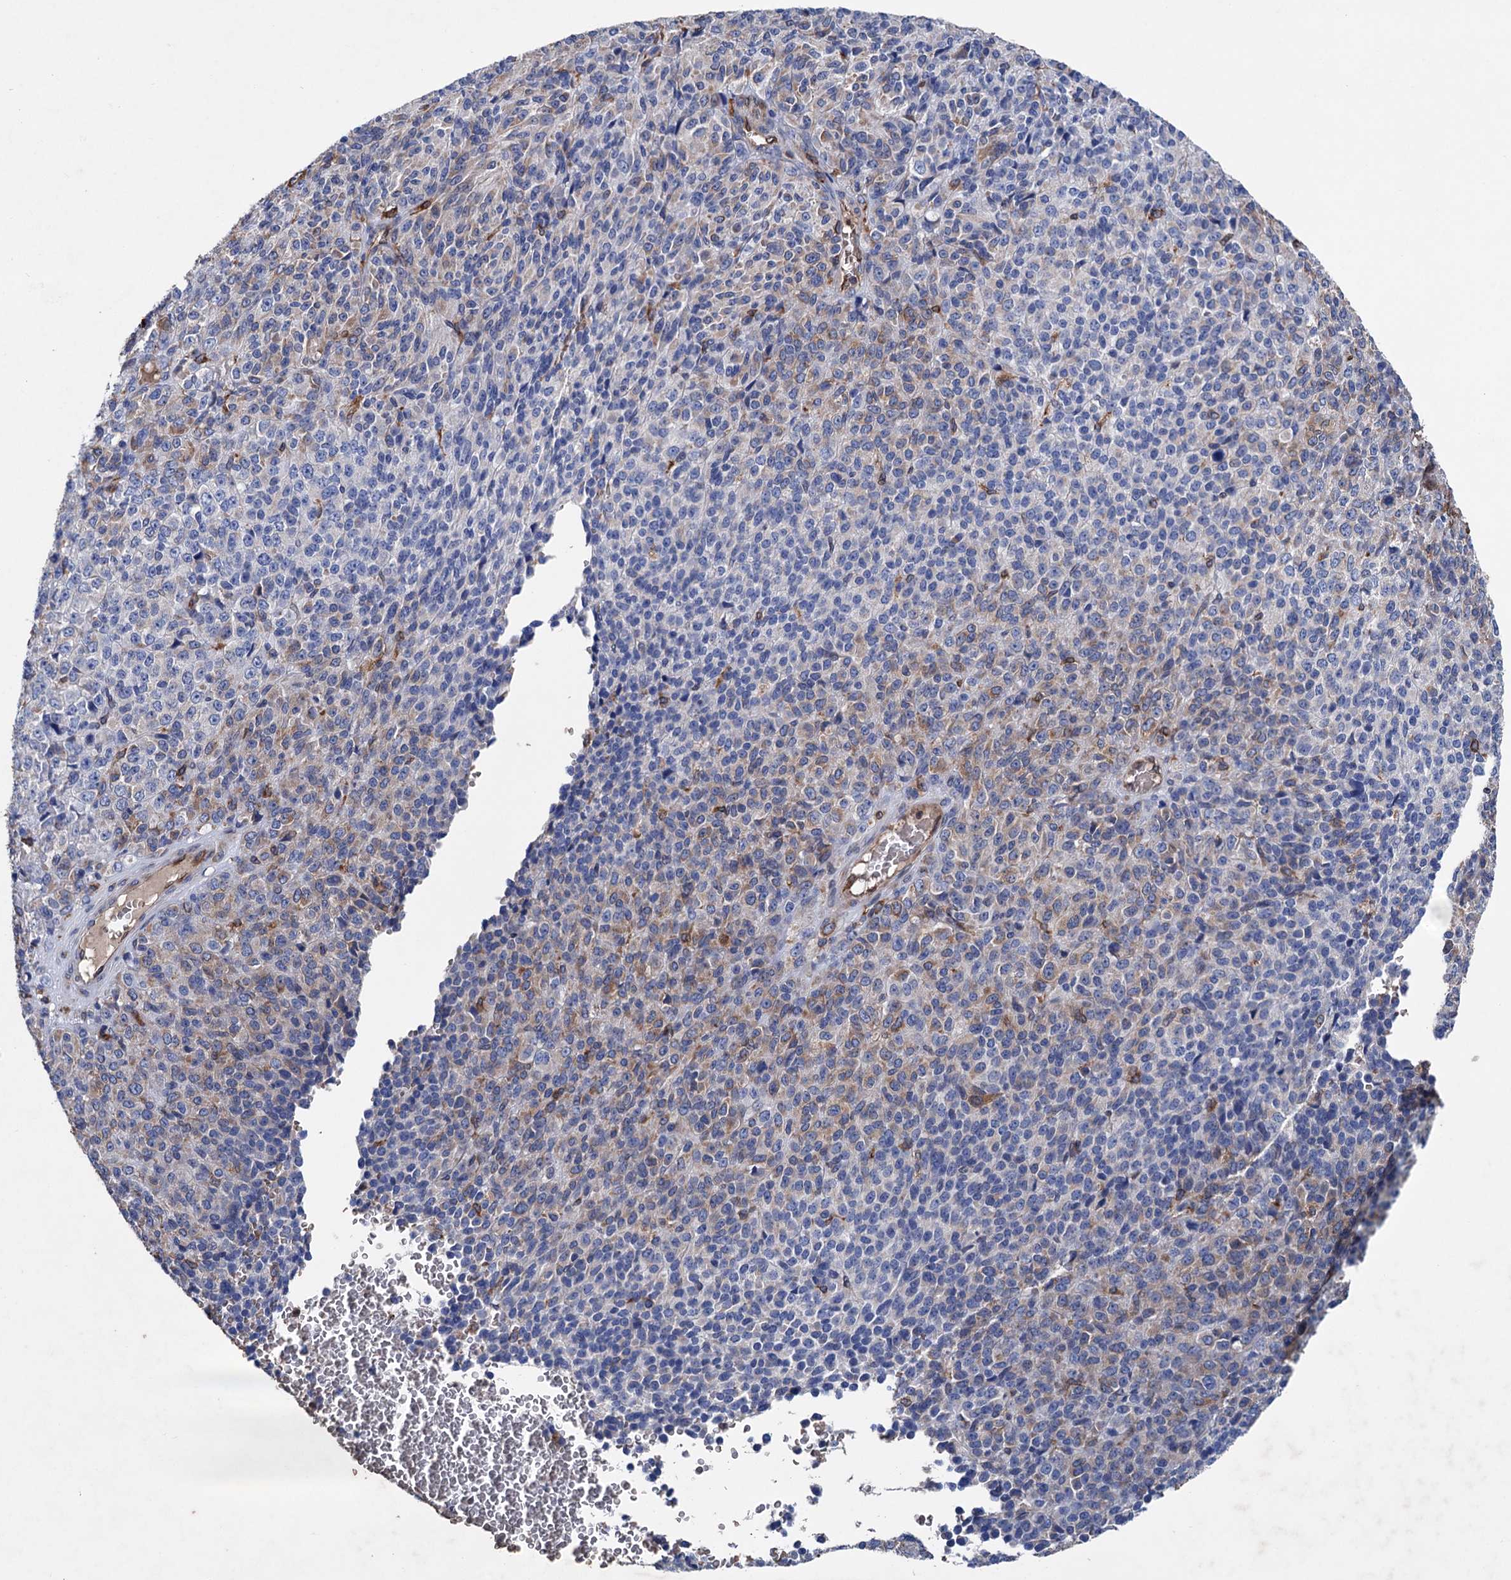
{"staining": {"intensity": "weak", "quantity": "<25%", "location": "cytoplasmic/membranous"}, "tissue": "melanoma", "cell_type": "Tumor cells", "image_type": "cancer", "snomed": [{"axis": "morphology", "description": "Malignant melanoma, Metastatic site"}, {"axis": "topography", "description": "Brain"}], "caption": "This is an IHC histopathology image of human melanoma. There is no staining in tumor cells.", "gene": "STING1", "patient": {"sex": "female", "age": 56}}